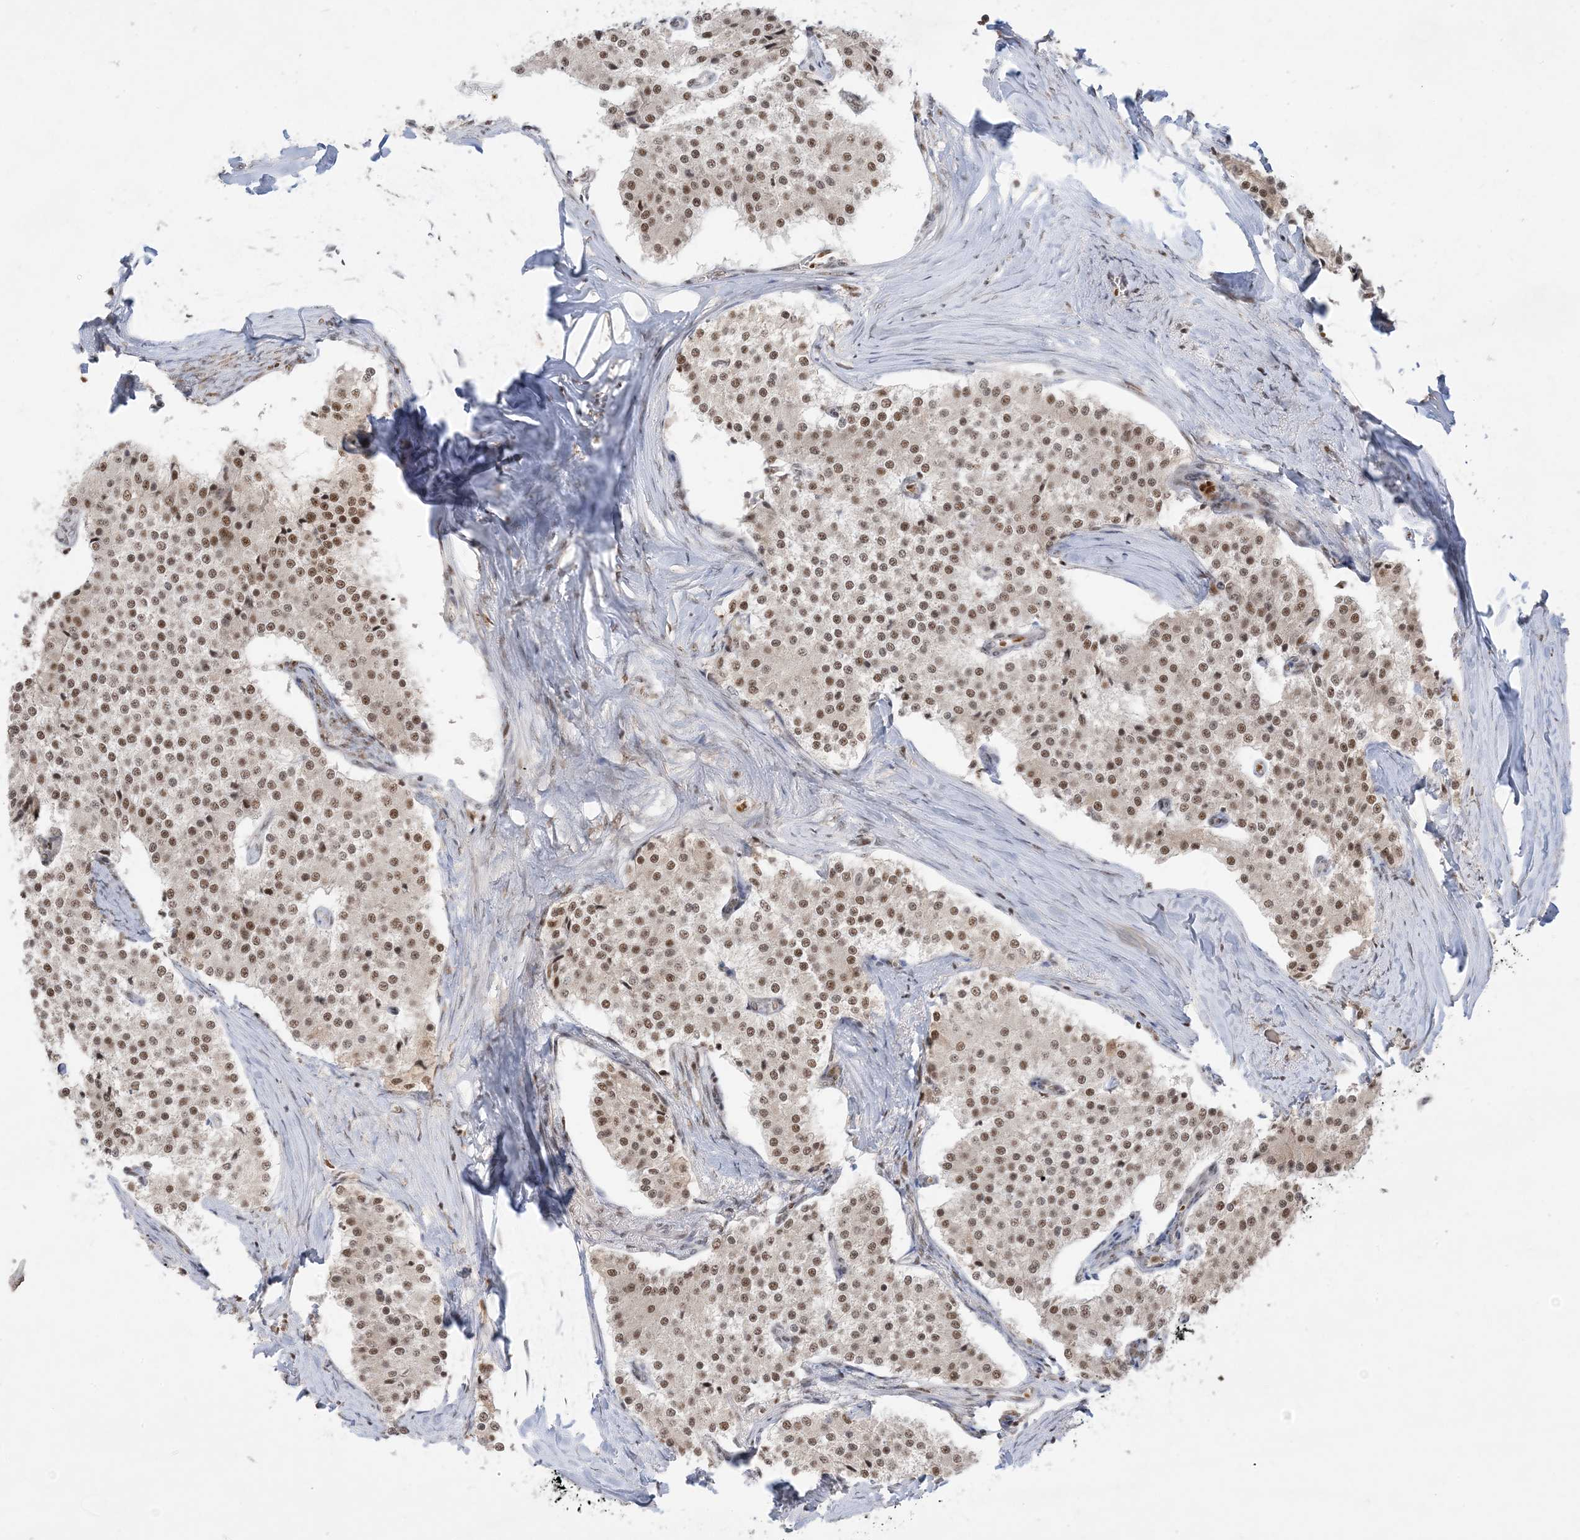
{"staining": {"intensity": "moderate", "quantity": ">75%", "location": "nuclear"}, "tissue": "carcinoid", "cell_type": "Tumor cells", "image_type": "cancer", "snomed": [{"axis": "morphology", "description": "Carcinoid, malignant, NOS"}, {"axis": "topography", "description": "Colon"}], "caption": "This micrograph exhibits carcinoid (malignant) stained with IHC to label a protein in brown. The nuclear of tumor cells show moderate positivity for the protein. Nuclei are counter-stained blue.", "gene": "PPIL2", "patient": {"sex": "female", "age": 52}}